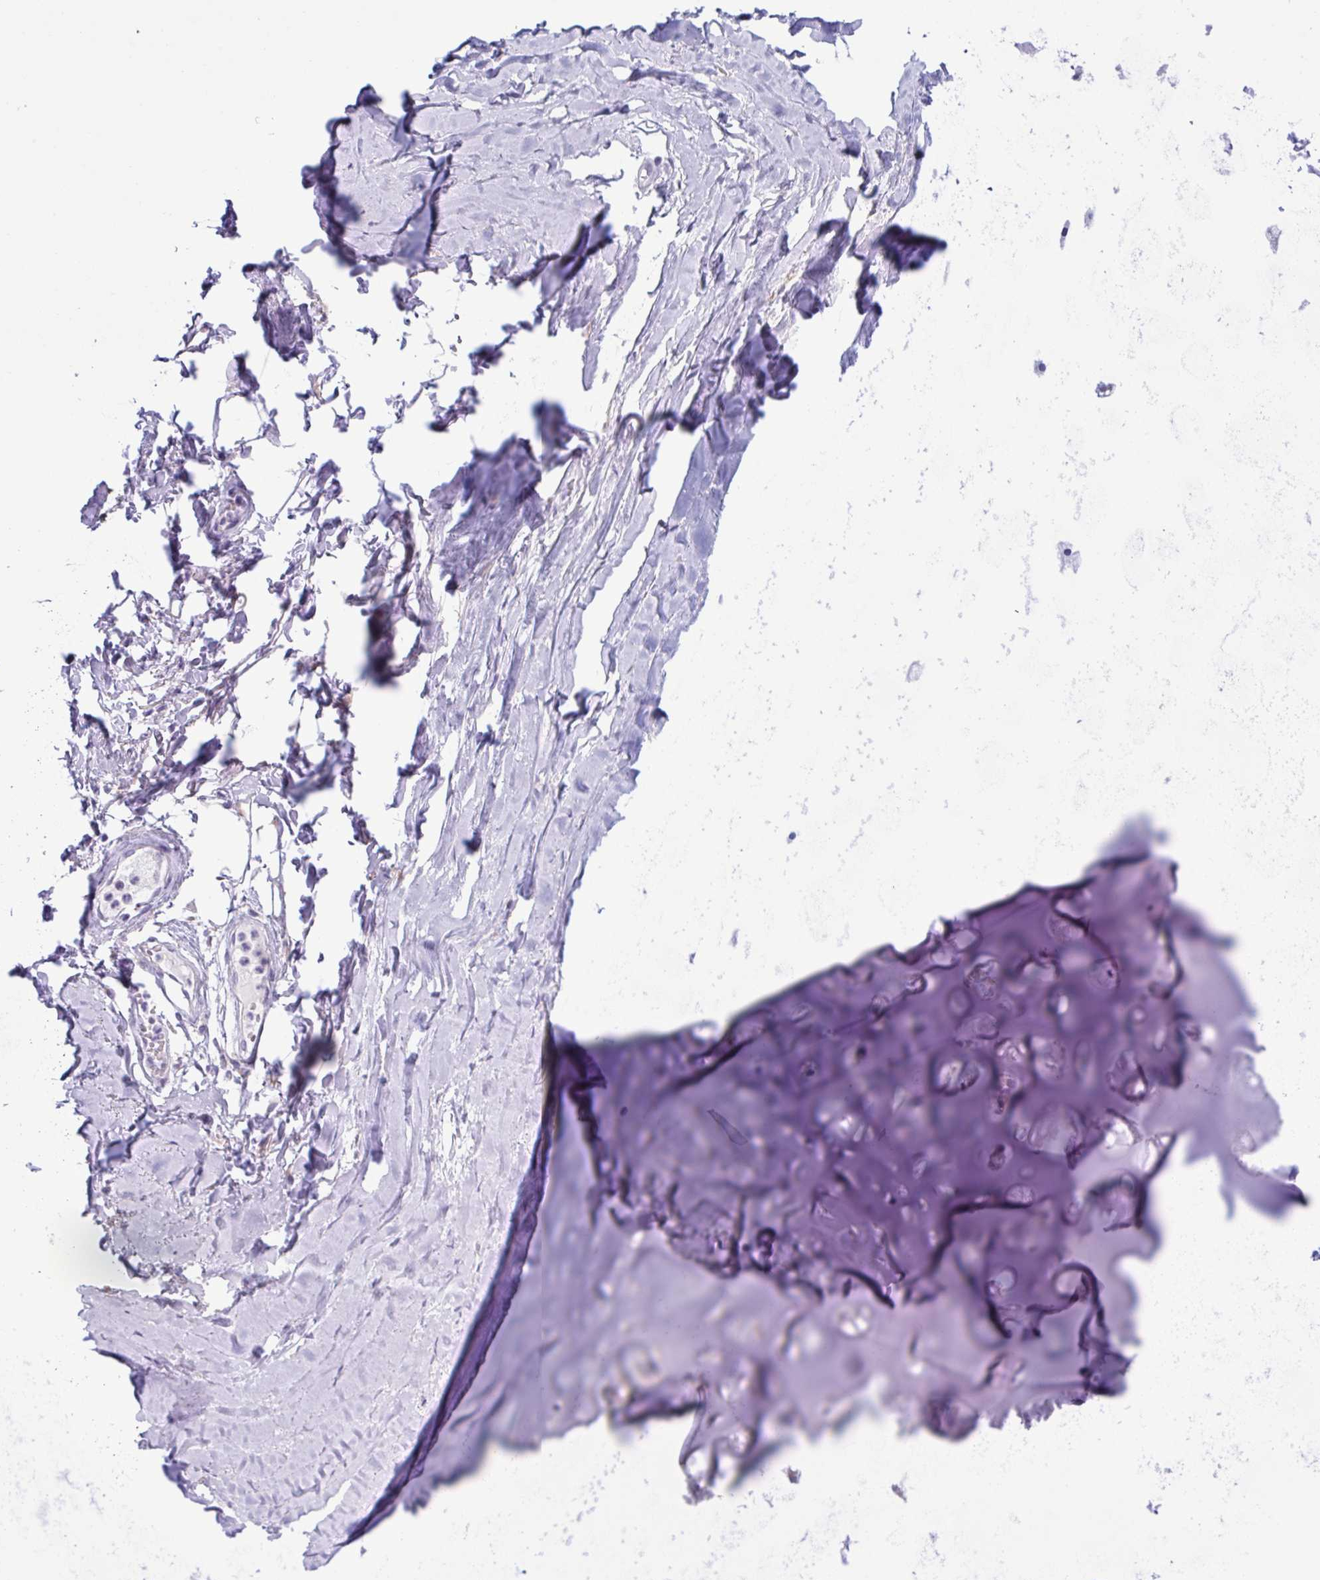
{"staining": {"intensity": "negative", "quantity": "none", "location": "none"}, "tissue": "adipose tissue", "cell_type": "Adipocytes", "image_type": "normal", "snomed": [{"axis": "morphology", "description": "Normal tissue, NOS"}, {"axis": "topography", "description": "Cartilage tissue"}, {"axis": "topography", "description": "Nasopharynx"}, {"axis": "topography", "description": "Thyroid gland"}], "caption": "This is an immunohistochemistry (IHC) histopathology image of benign adipose tissue. There is no expression in adipocytes.", "gene": "SREBF1", "patient": {"sex": "male", "age": 63}}